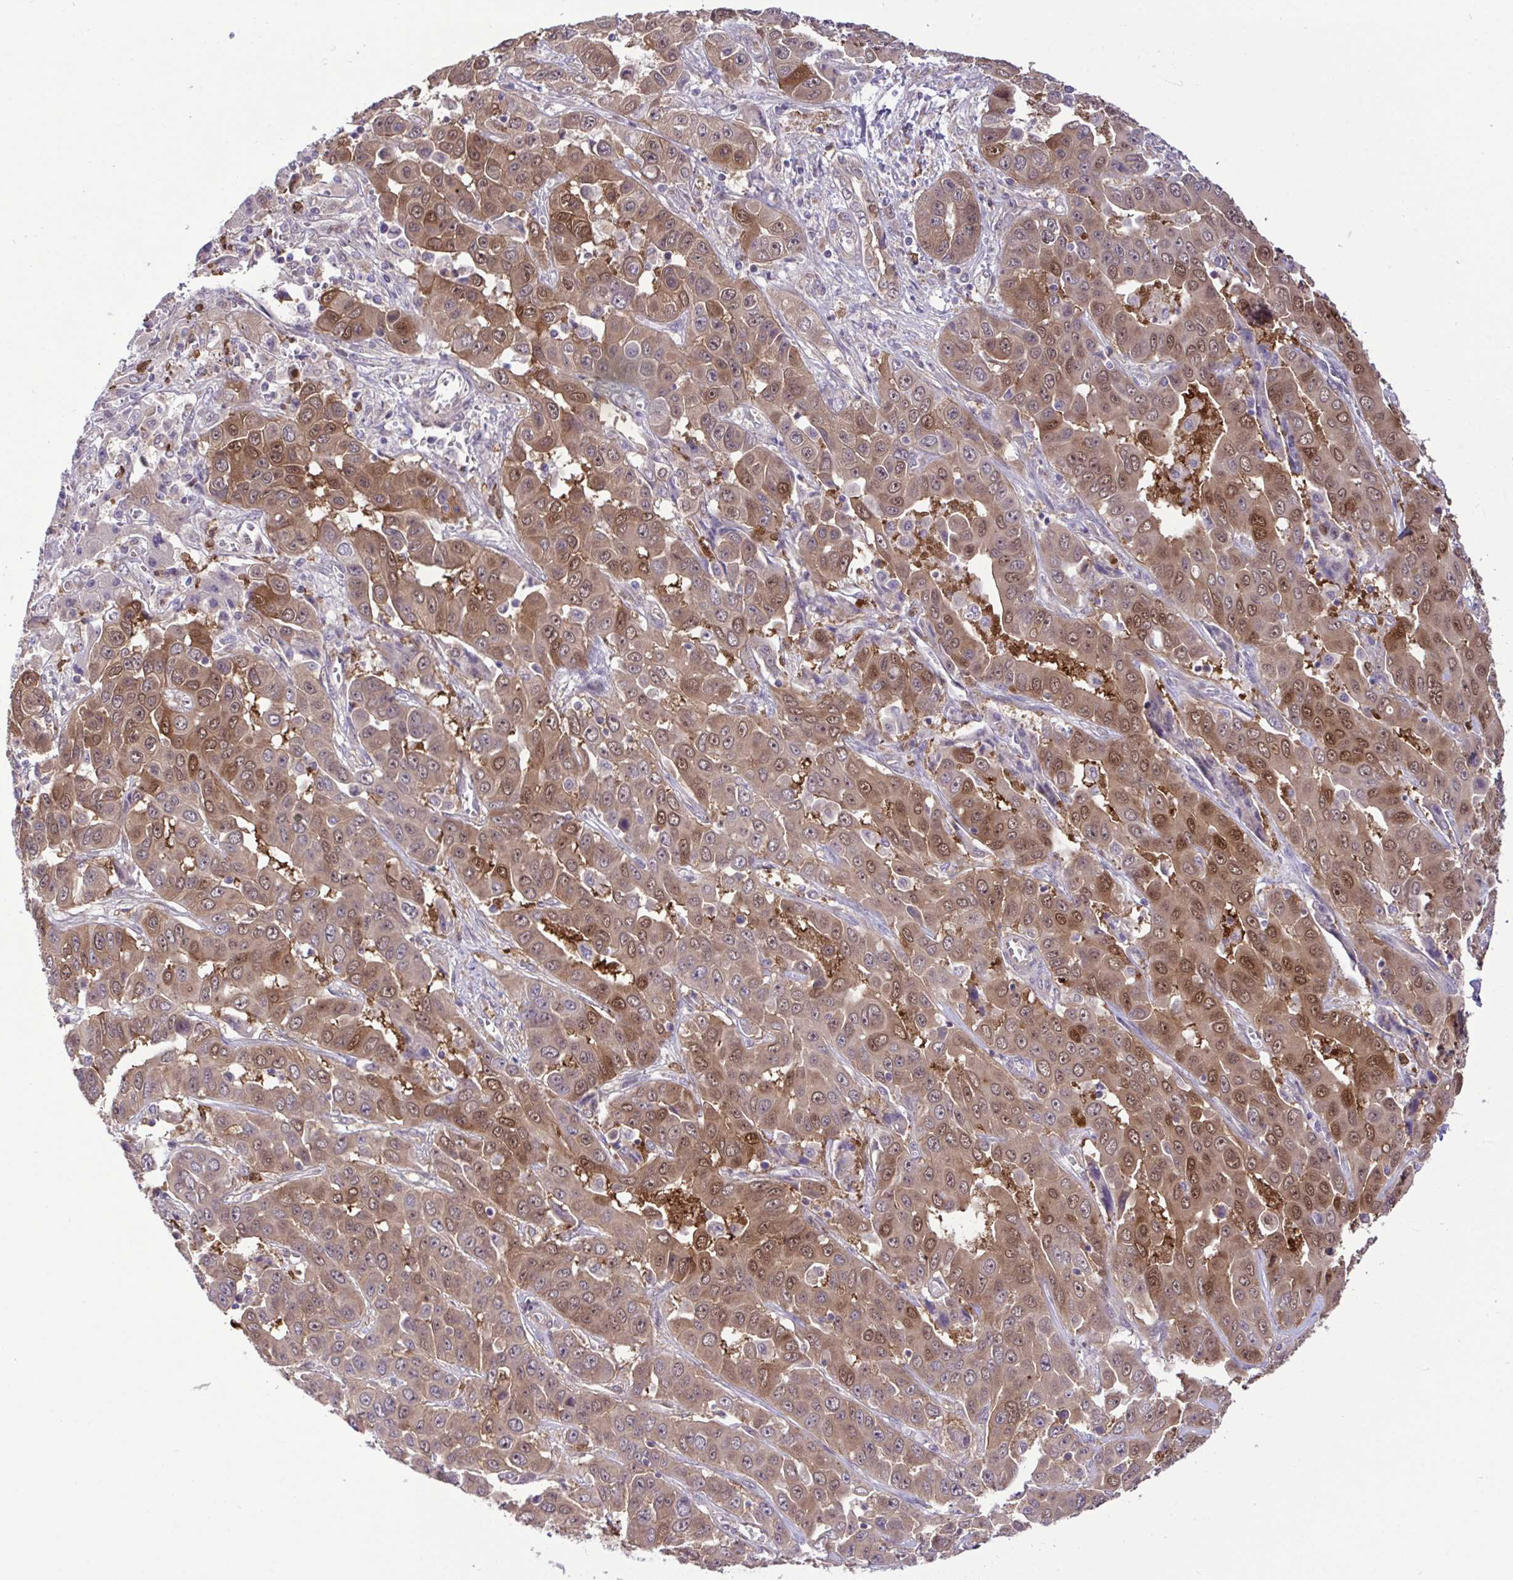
{"staining": {"intensity": "moderate", "quantity": ">75%", "location": "cytoplasmic/membranous,nuclear"}, "tissue": "liver cancer", "cell_type": "Tumor cells", "image_type": "cancer", "snomed": [{"axis": "morphology", "description": "Cholangiocarcinoma"}, {"axis": "topography", "description": "Liver"}], "caption": "Immunohistochemical staining of human cholangiocarcinoma (liver) reveals medium levels of moderate cytoplasmic/membranous and nuclear positivity in approximately >75% of tumor cells.", "gene": "CMPK1", "patient": {"sex": "female", "age": 52}}